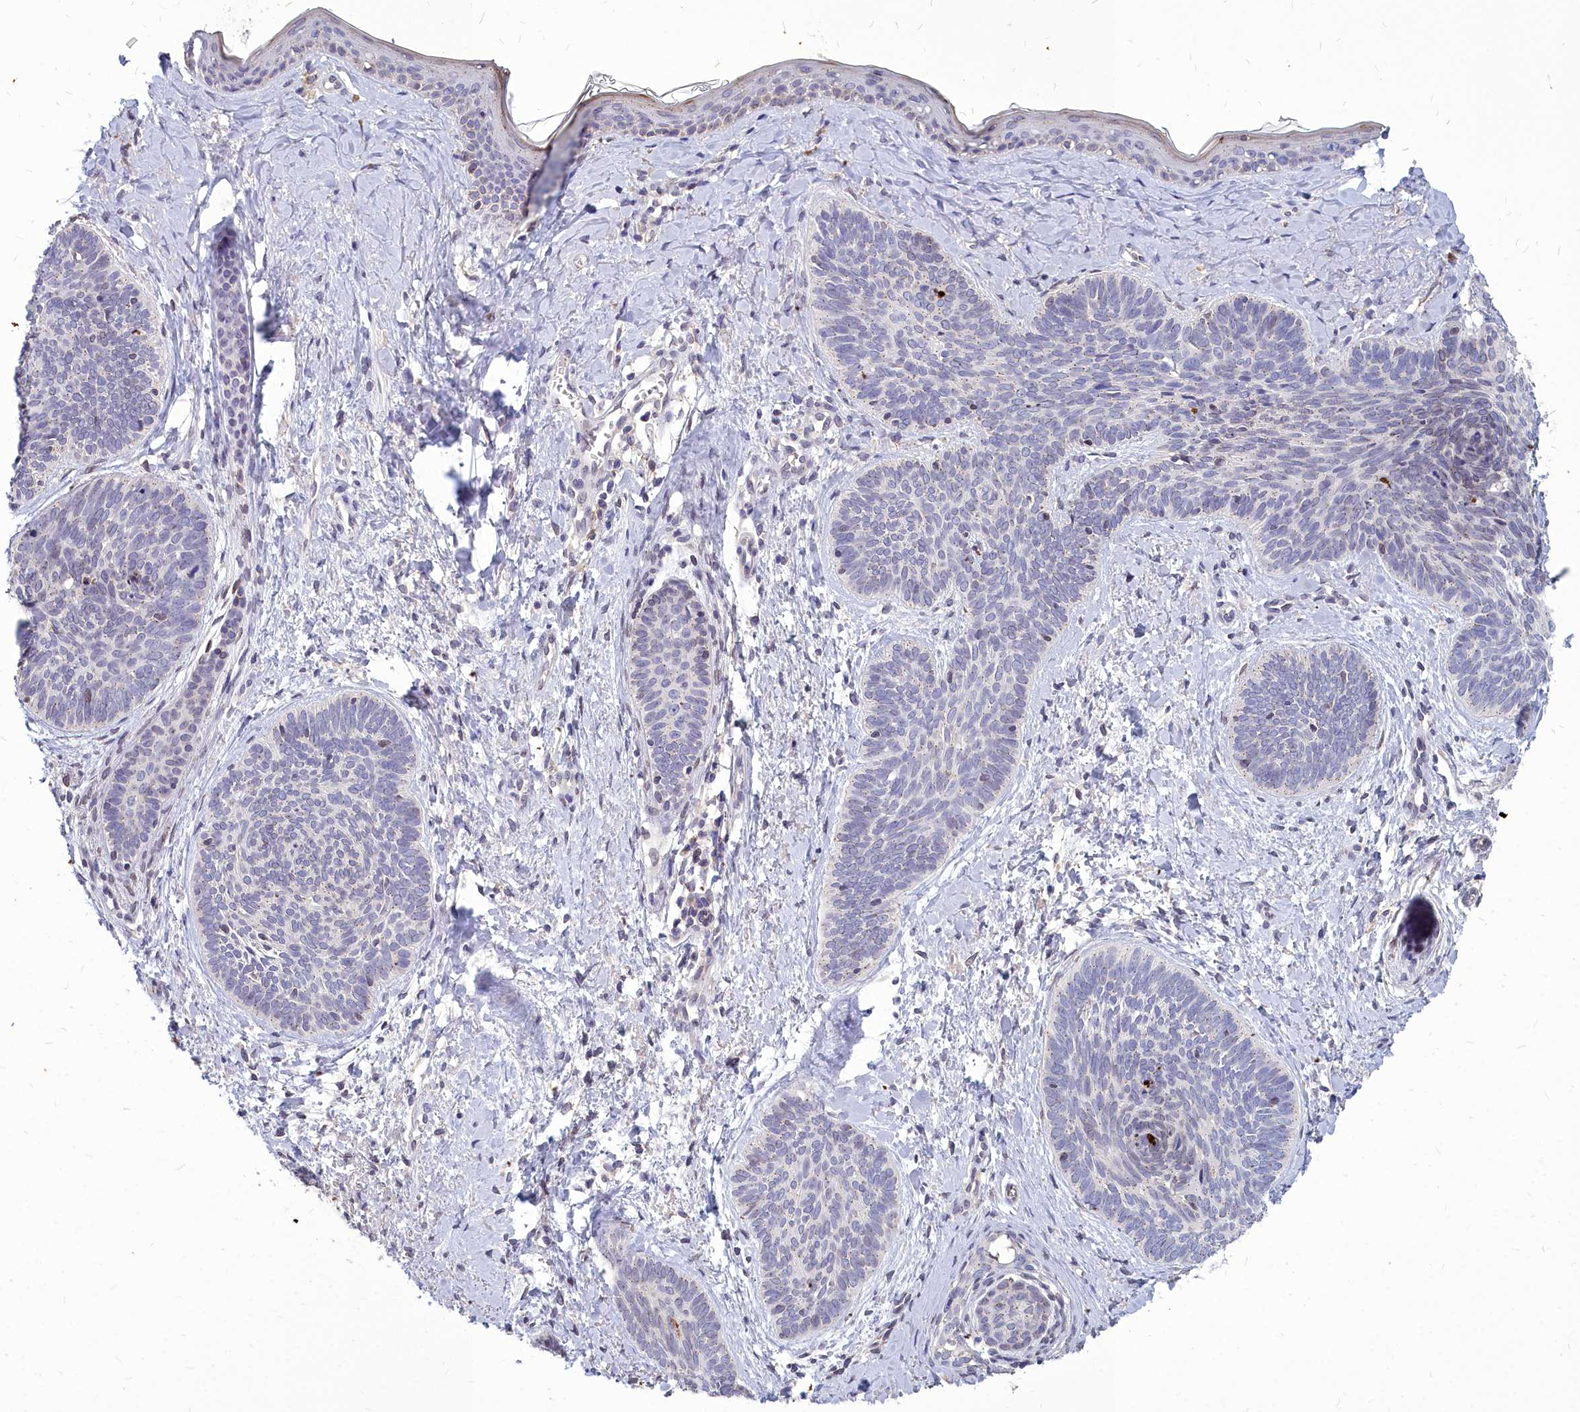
{"staining": {"intensity": "weak", "quantity": "<25%", "location": "cytoplasmic/membranous"}, "tissue": "skin cancer", "cell_type": "Tumor cells", "image_type": "cancer", "snomed": [{"axis": "morphology", "description": "Basal cell carcinoma"}, {"axis": "topography", "description": "Skin"}], "caption": "Tumor cells show no significant protein staining in skin basal cell carcinoma. (DAB immunohistochemistry visualized using brightfield microscopy, high magnification).", "gene": "NOXA1", "patient": {"sex": "female", "age": 81}}